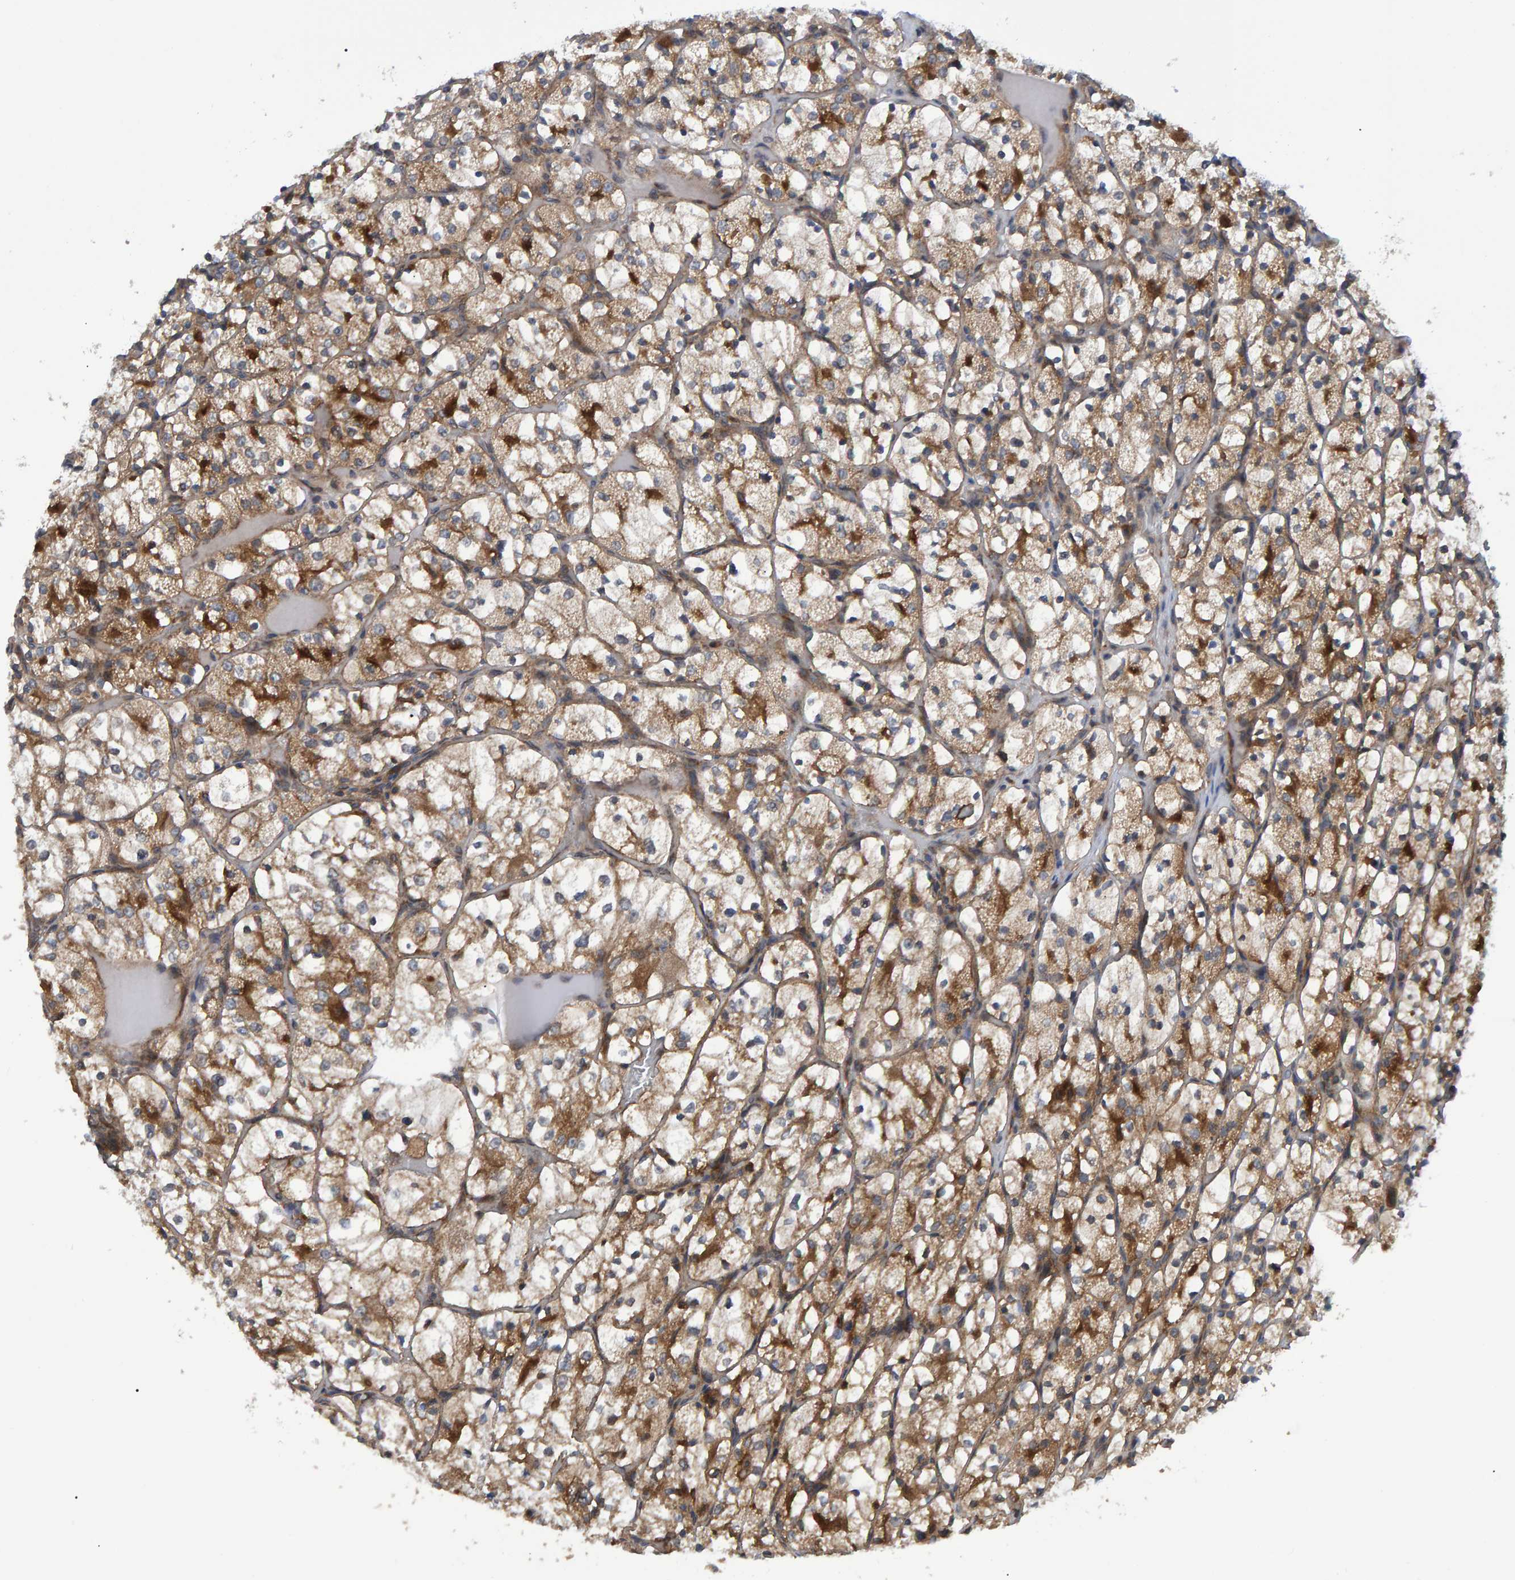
{"staining": {"intensity": "moderate", "quantity": ">75%", "location": "cytoplasmic/membranous"}, "tissue": "renal cancer", "cell_type": "Tumor cells", "image_type": "cancer", "snomed": [{"axis": "morphology", "description": "Adenocarcinoma, NOS"}, {"axis": "topography", "description": "Kidney"}], "caption": "Protein expression analysis of renal cancer (adenocarcinoma) shows moderate cytoplasmic/membranous positivity in about >75% of tumor cells.", "gene": "ATP6V1H", "patient": {"sex": "female", "age": 69}}